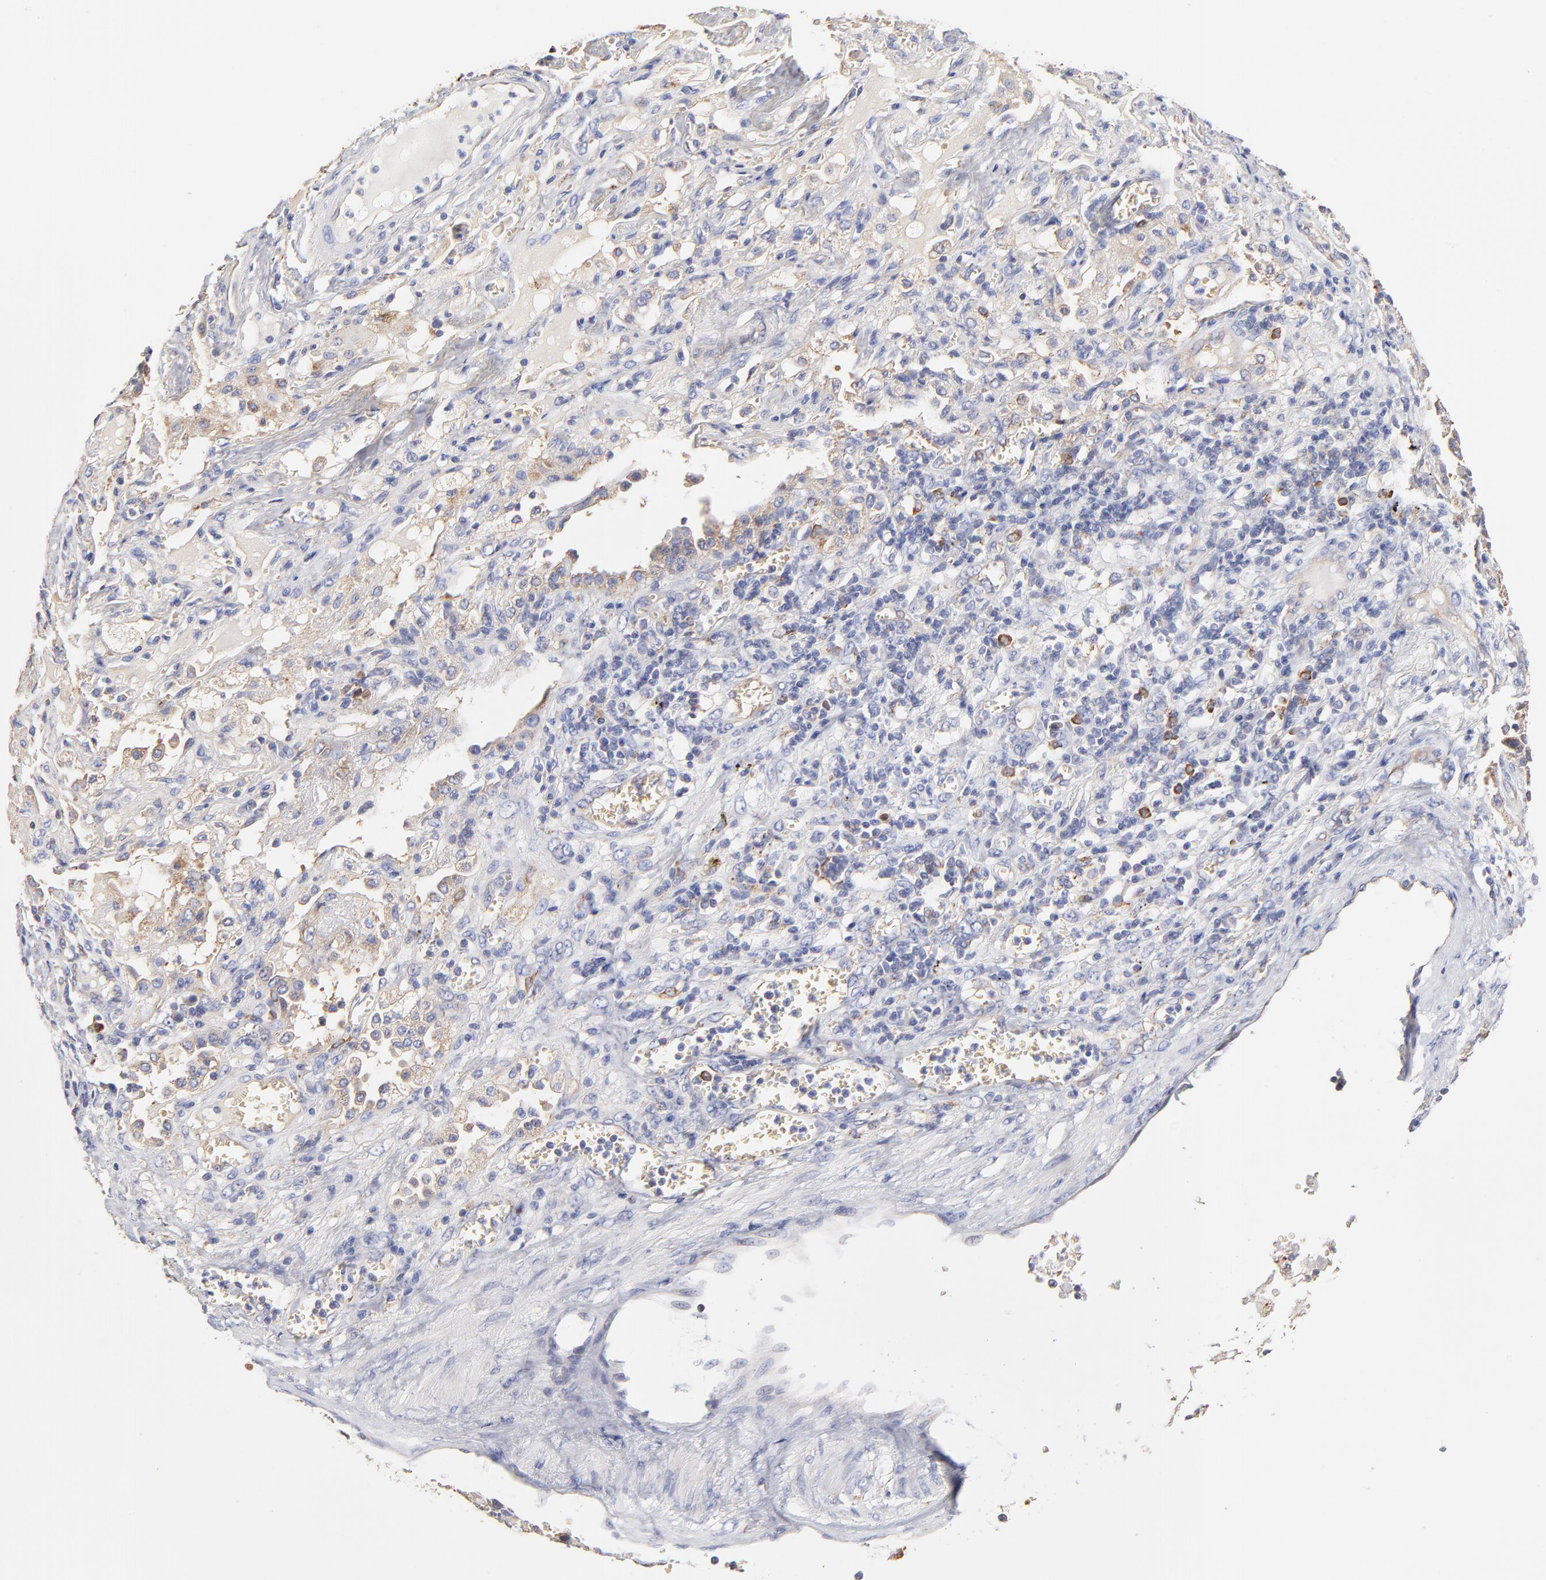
{"staining": {"intensity": "moderate", "quantity": ">75%", "location": "cytoplasmic/membranous"}, "tissue": "lung cancer", "cell_type": "Tumor cells", "image_type": "cancer", "snomed": [{"axis": "morphology", "description": "Squamous cell carcinoma, NOS"}, {"axis": "topography", "description": "Lung"}], "caption": "A high-resolution image shows immunohistochemistry (IHC) staining of lung squamous cell carcinoma, which displays moderate cytoplasmic/membranous staining in about >75% of tumor cells. The protein is shown in brown color, while the nuclei are stained blue.", "gene": "CD2AP", "patient": {"sex": "female", "age": 76}}